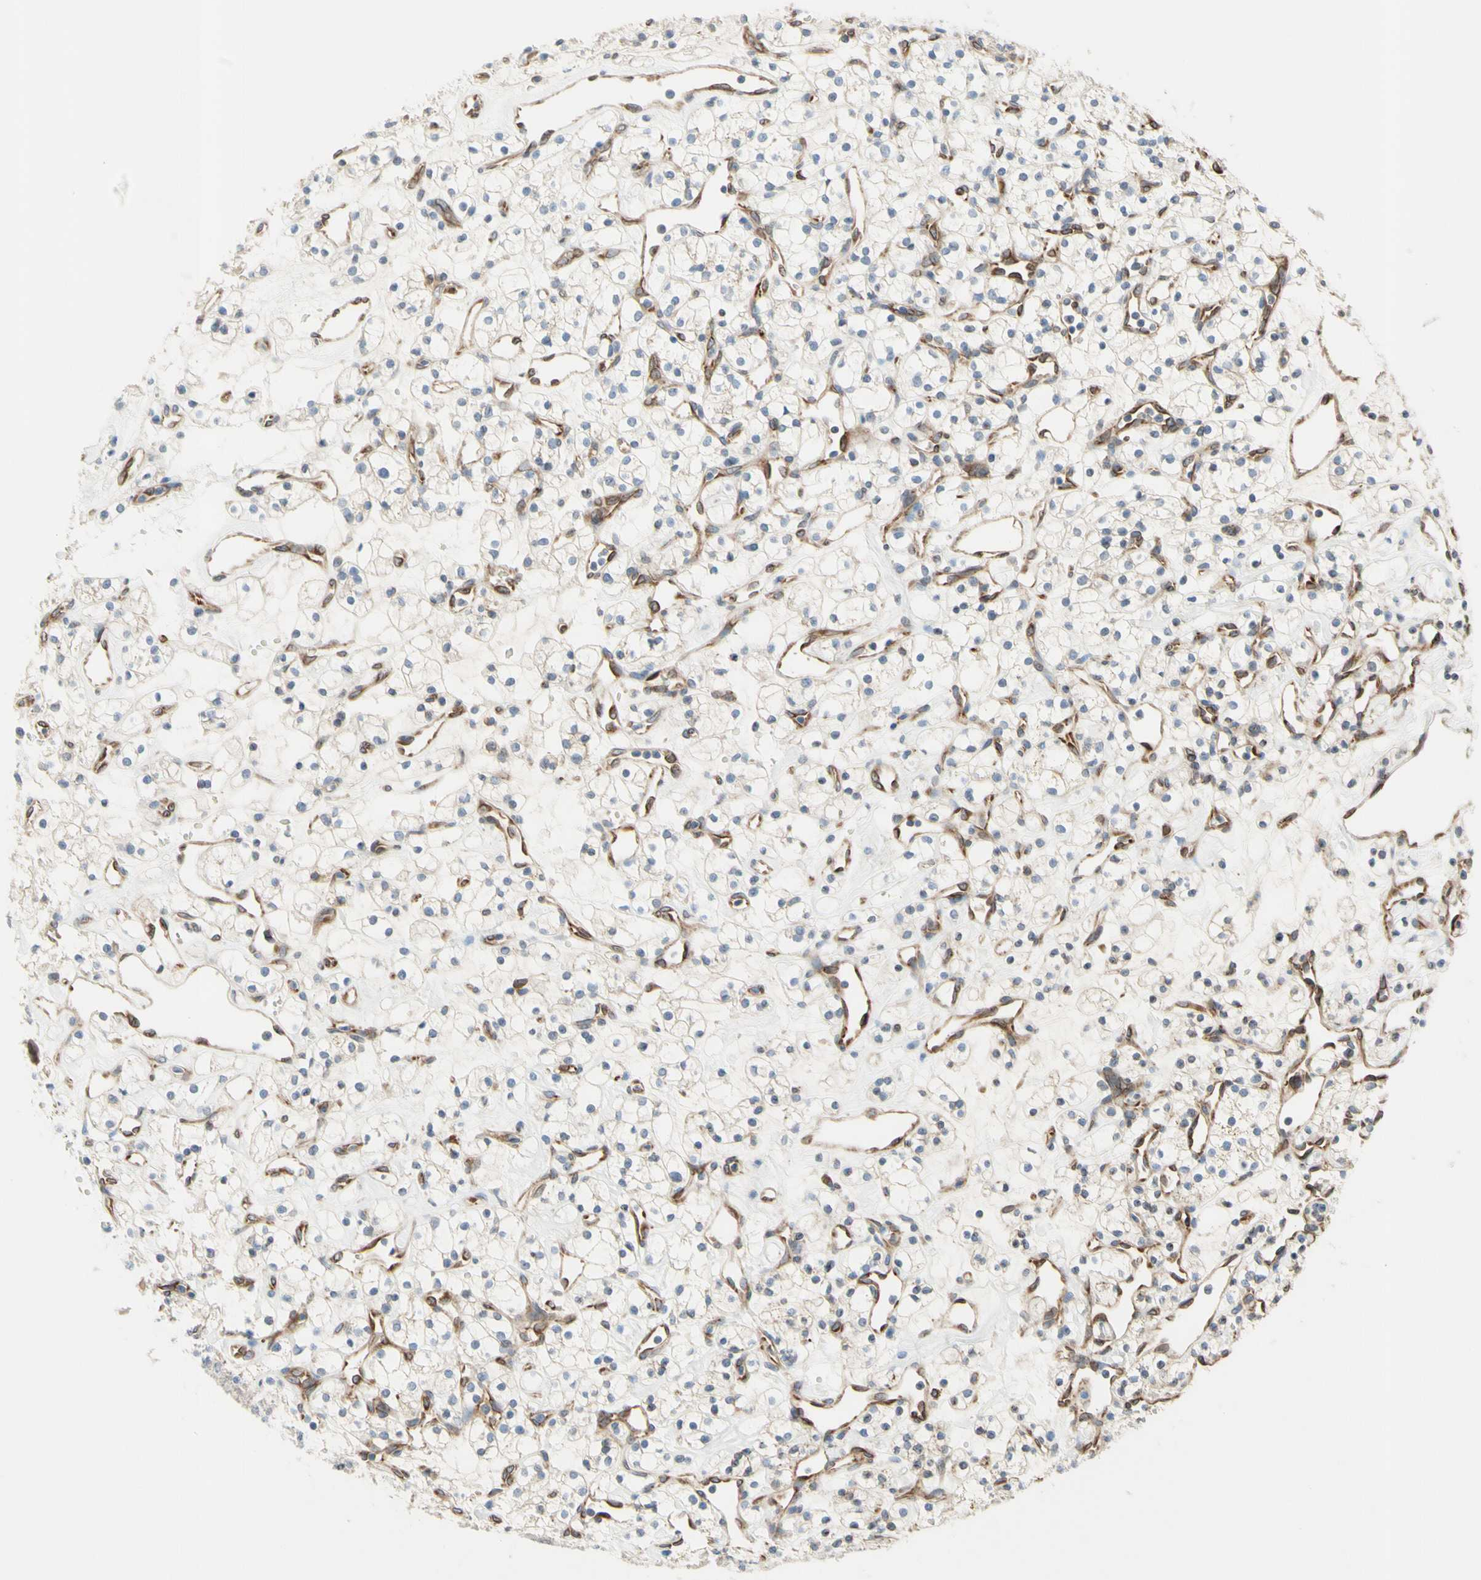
{"staining": {"intensity": "negative", "quantity": "none", "location": "none"}, "tissue": "renal cancer", "cell_type": "Tumor cells", "image_type": "cancer", "snomed": [{"axis": "morphology", "description": "Adenocarcinoma, NOS"}, {"axis": "topography", "description": "Kidney"}], "caption": "Histopathology image shows no significant protein positivity in tumor cells of renal cancer (adenocarcinoma).", "gene": "TRAF2", "patient": {"sex": "female", "age": 60}}